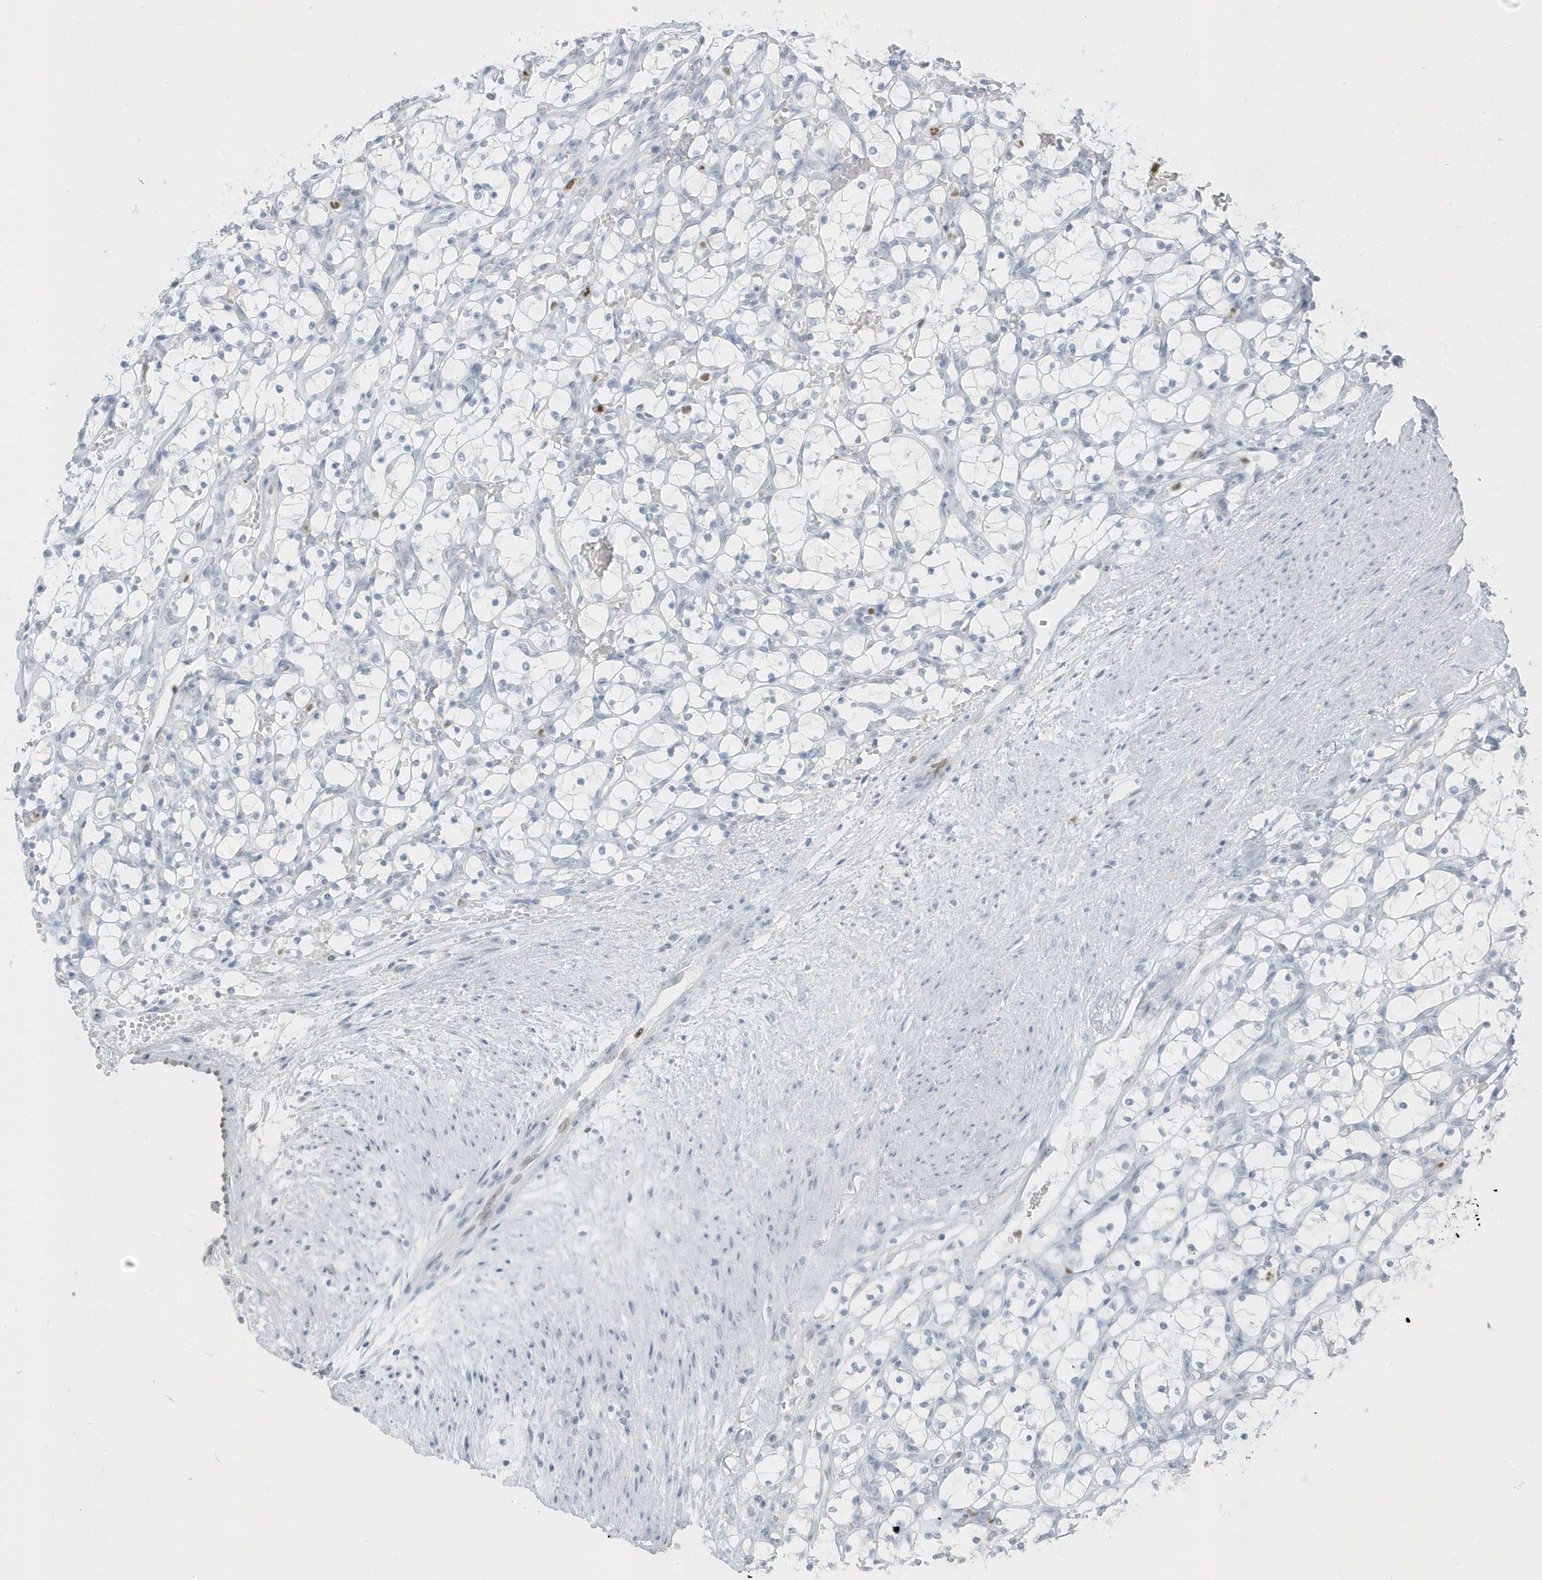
{"staining": {"intensity": "negative", "quantity": "none", "location": "none"}, "tissue": "renal cancer", "cell_type": "Tumor cells", "image_type": "cancer", "snomed": [{"axis": "morphology", "description": "Adenocarcinoma, NOS"}, {"axis": "topography", "description": "Kidney"}], "caption": "Immunohistochemistry of human adenocarcinoma (renal) demonstrates no positivity in tumor cells.", "gene": "SMIM34", "patient": {"sex": "female", "age": 69}}